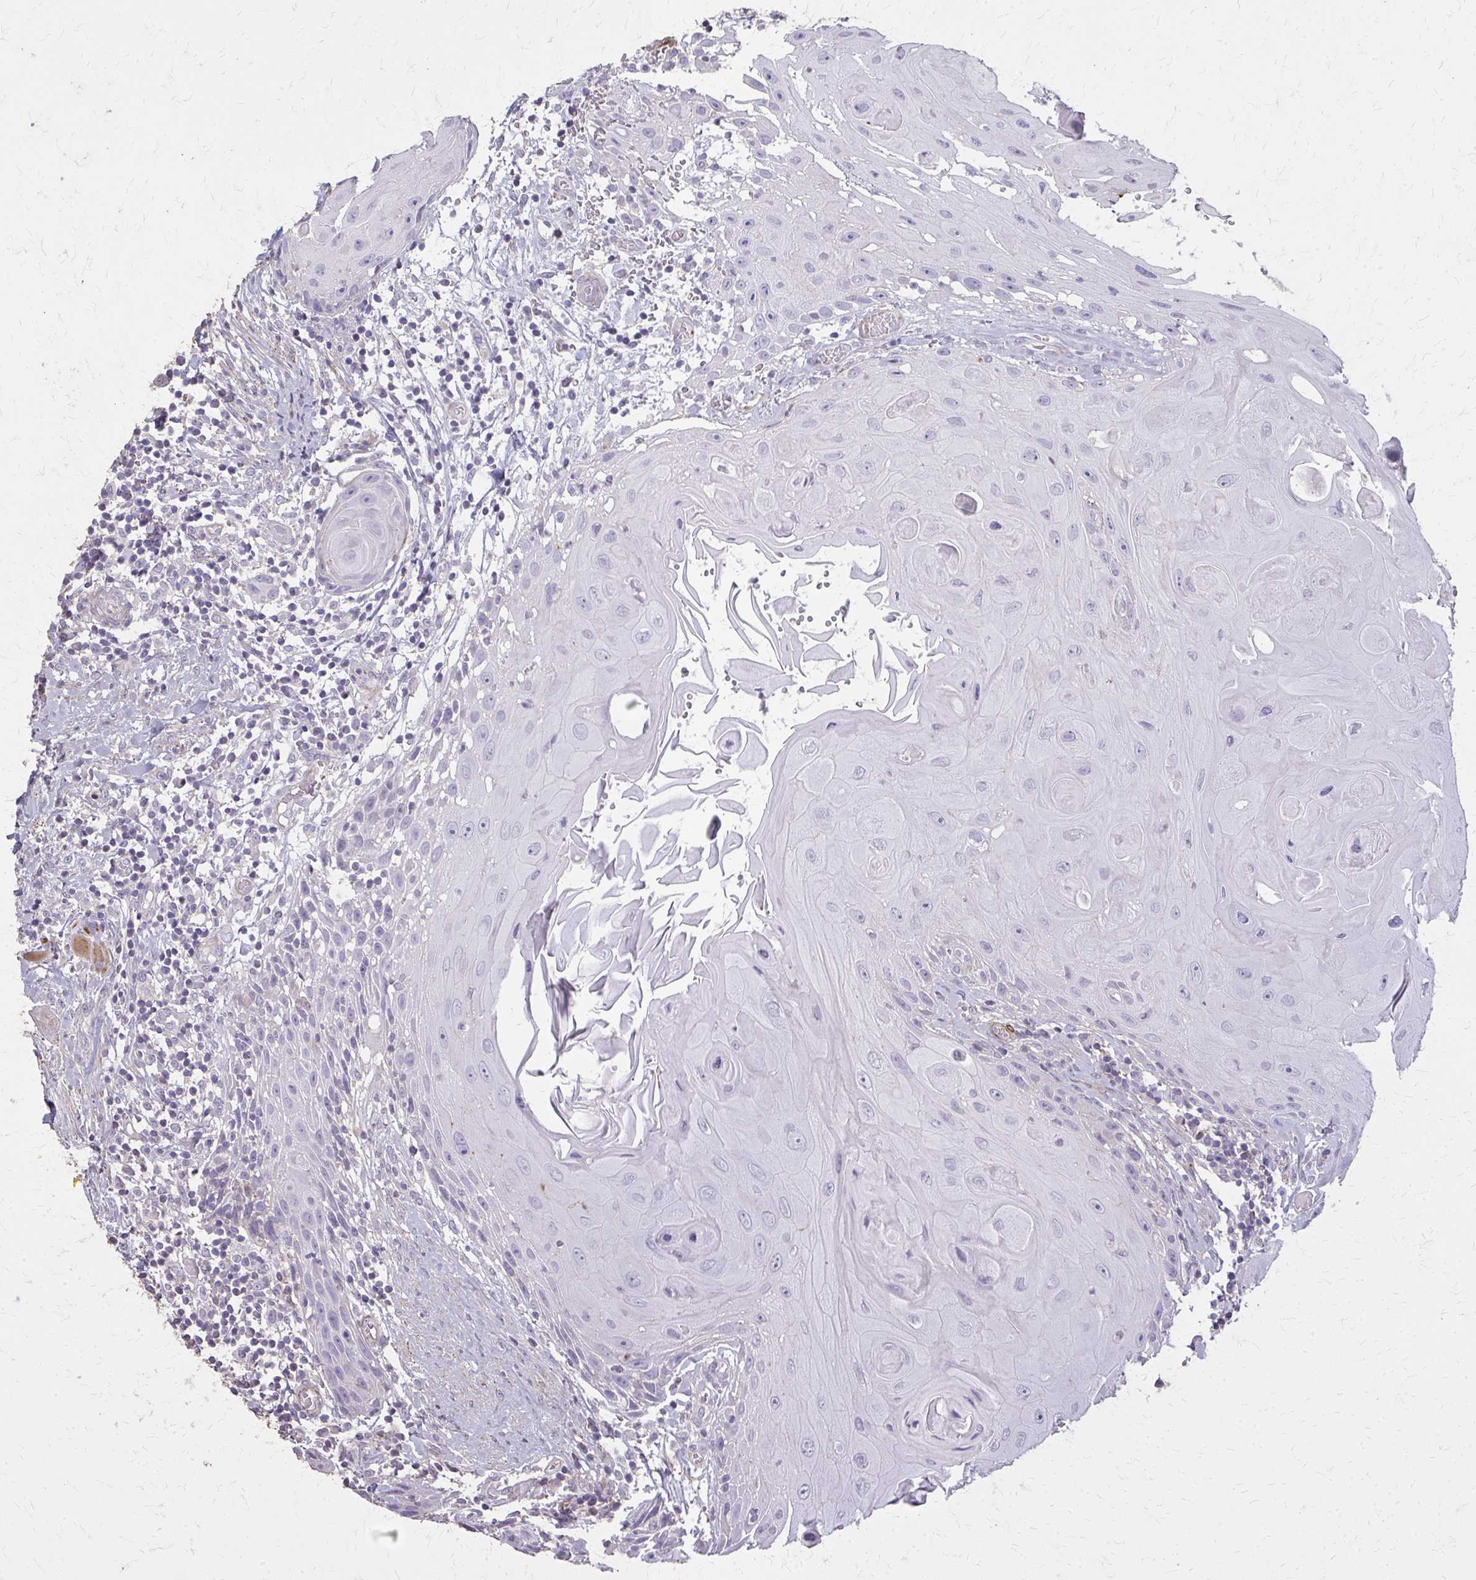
{"staining": {"intensity": "negative", "quantity": "none", "location": "none"}, "tissue": "head and neck cancer", "cell_type": "Tumor cells", "image_type": "cancer", "snomed": [{"axis": "morphology", "description": "Squamous cell carcinoma, NOS"}, {"axis": "topography", "description": "Oral tissue"}, {"axis": "topography", "description": "Head-Neck"}], "caption": "Human head and neck cancer stained for a protein using immunohistochemistry reveals no staining in tumor cells.", "gene": "TENM4", "patient": {"sex": "male", "age": 49}}